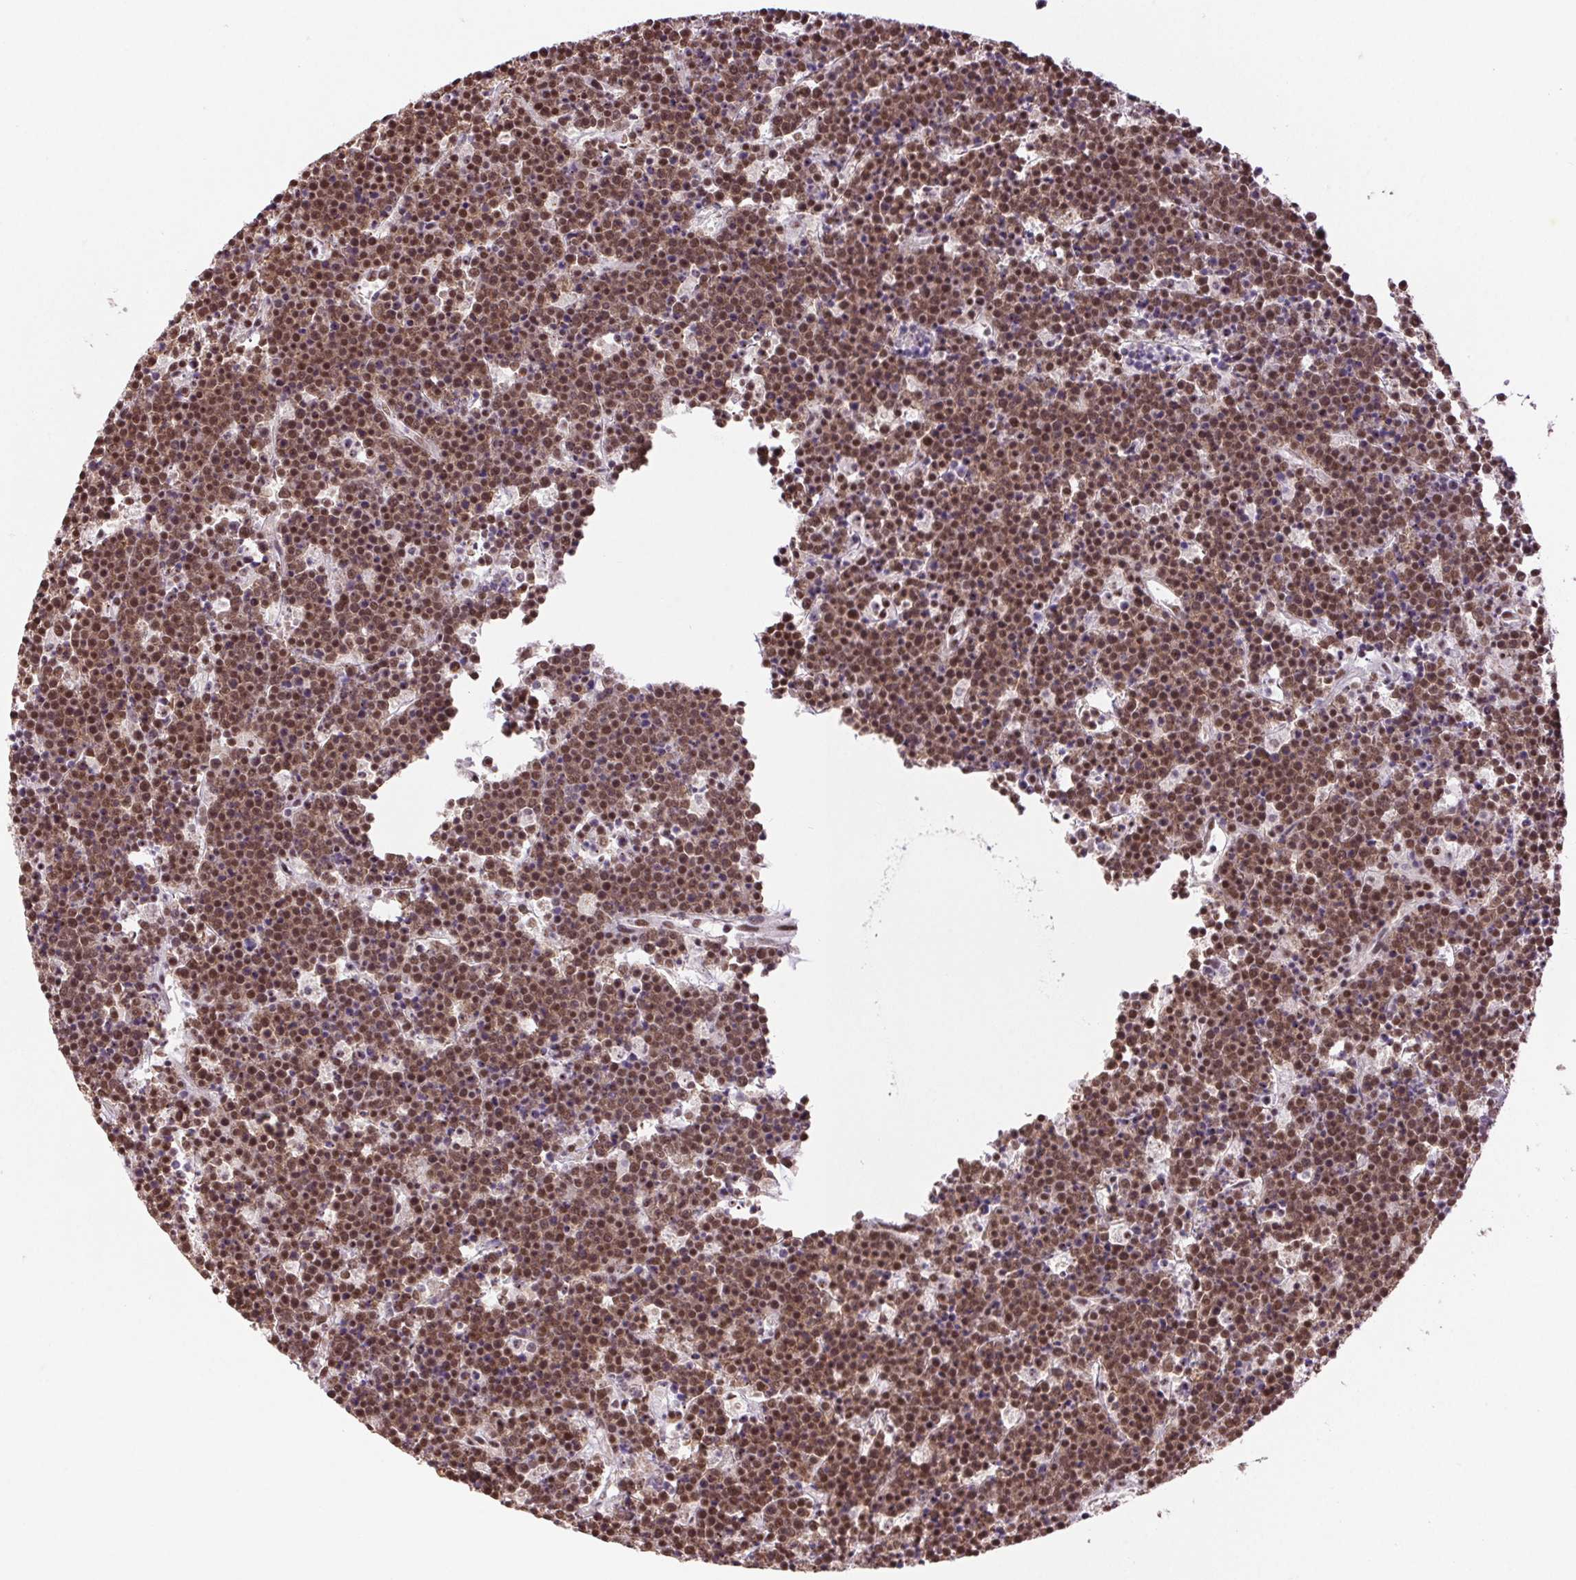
{"staining": {"intensity": "moderate", "quantity": ">75%", "location": "nuclear"}, "tissue": "lymphoma", "cell_type": "Tumor cells", "image_type": "cancer", "snomed": [{"axis": "morphology", "description": "Malignant lymphoma, non-Hodgkin's type, High grade"}, {"axis": "topography", "description": "Ovary"}], "caption": "Moderate nuclear staining is present in about >75% of tumor cells in lymphoma.", "gene": "IK", "patient": {"sex": "female", "age": 56}}